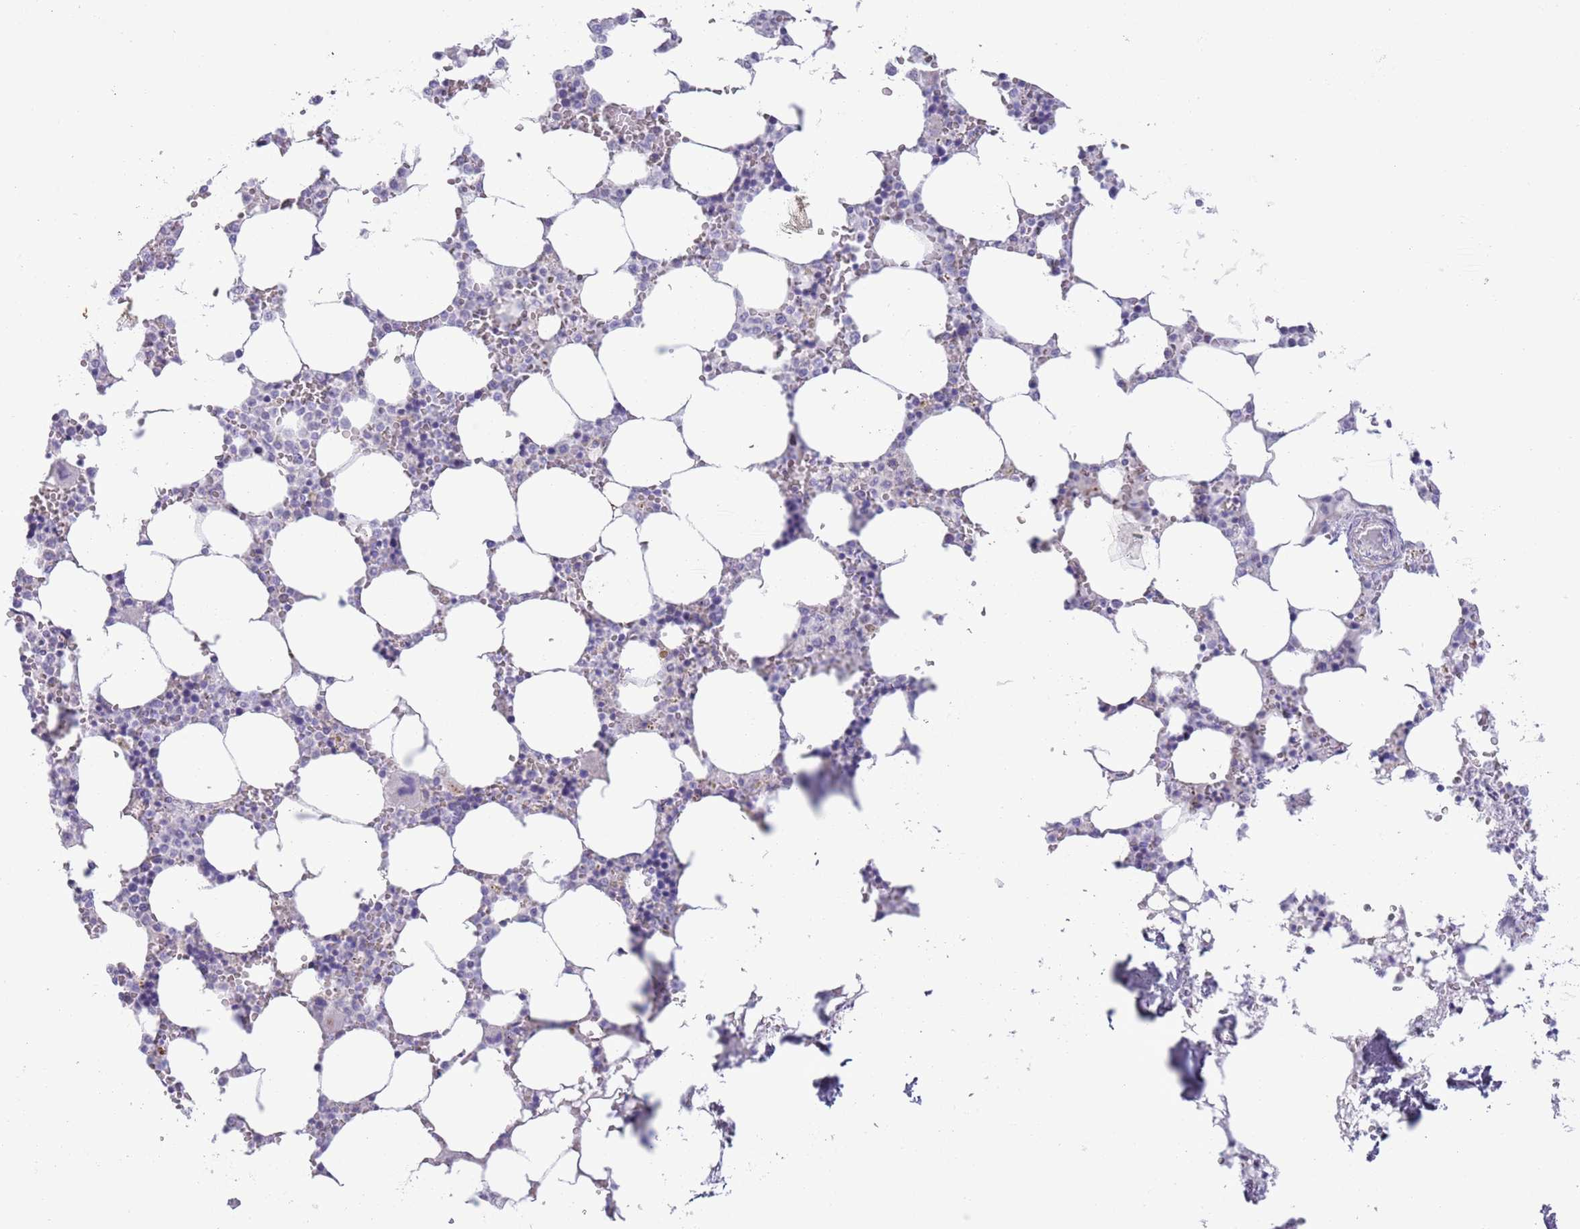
{"staining": {"intensity": "negative", "quantity": "none", "location": "none"}, "tissue": "bone marrow", "cell_type": "Hematopoietic cells", "image_type": "normal", "snomed": [{"axis": "morphology", "description": "Normal tissue, NOS"}, {"axis": "topography", "description": "Bone marrow"}], "caption": "This histopathology image is of benign bone marrow stained with immunohistochemistry to label a protein in brown with the nuclei are counter-stained blue. There is no staining in hematopoietic cells.", "gene": "MOCOS", "patient": {"sex": "male", "age": 64}}